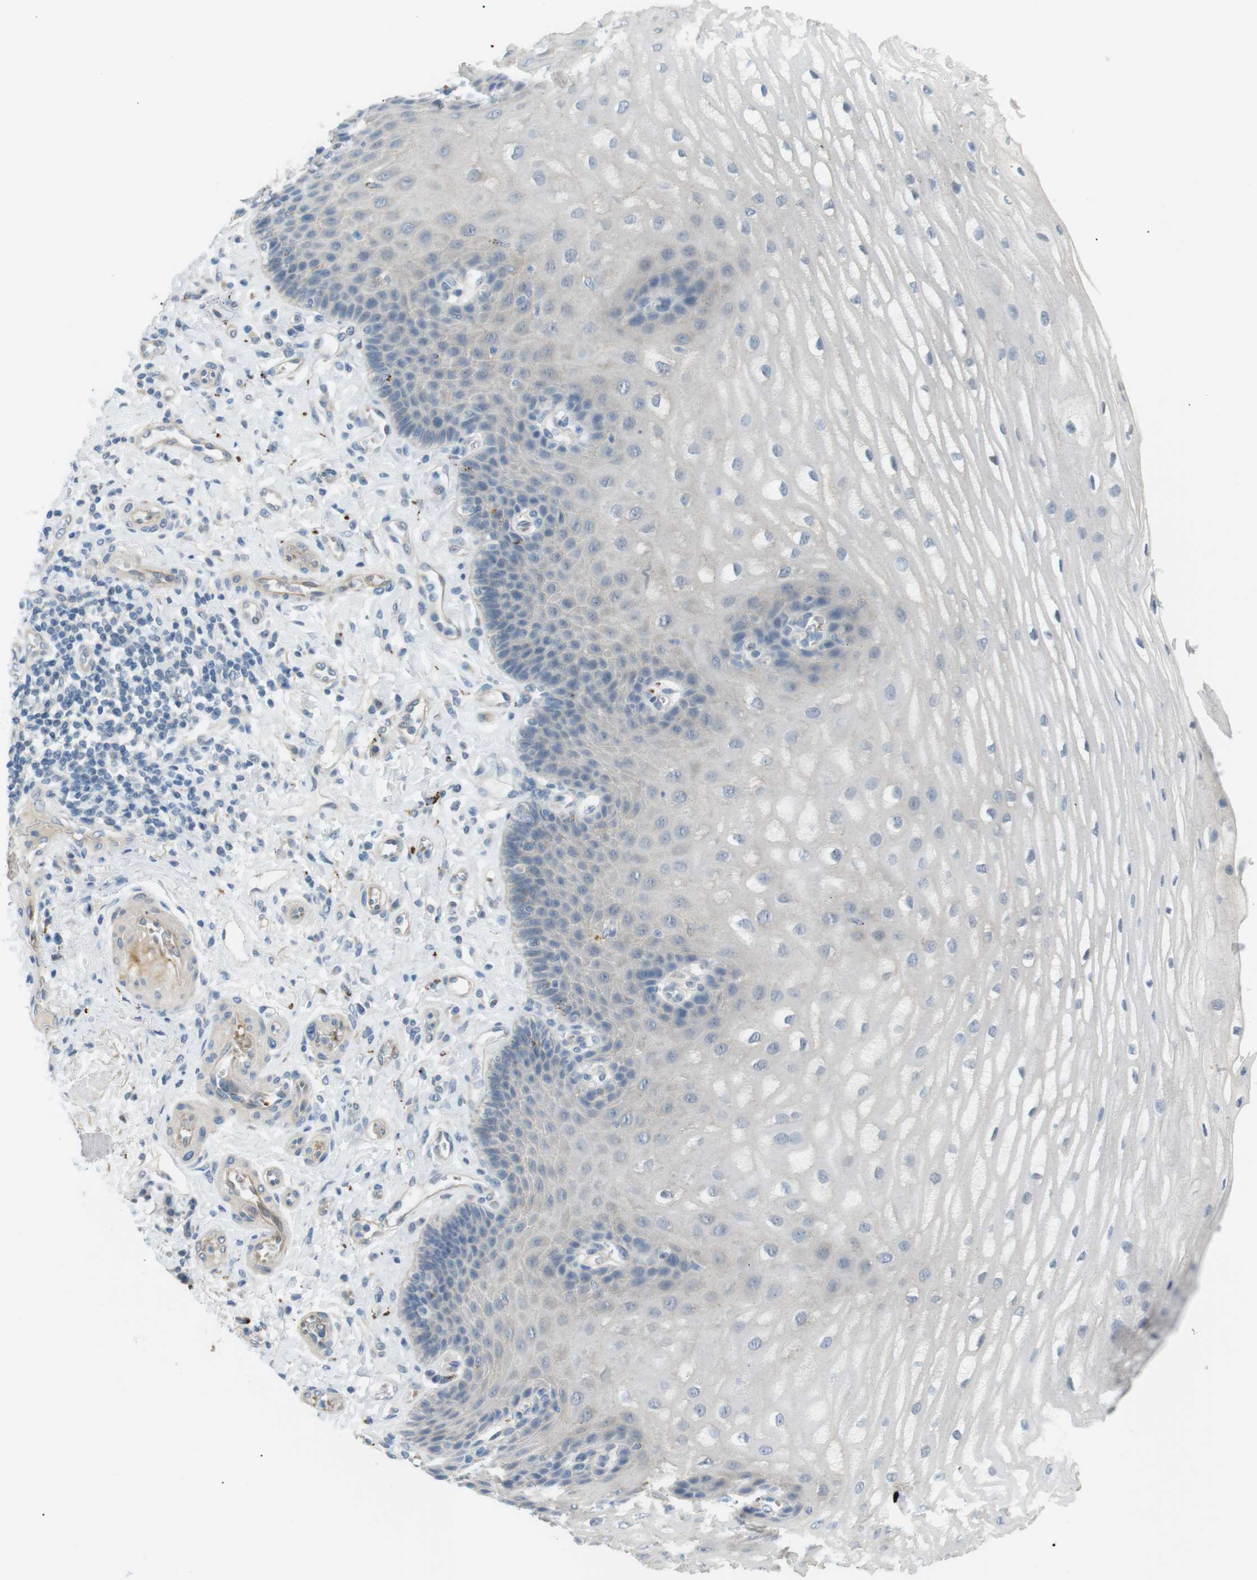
{"staining": {"intensity": "negative", "quantity": "none", "location": "none"}, "tissue": "esophagus", "cell_type": "Squamous epithelial cells", "image_type": "normal", "snomed": [{"axis": "morphology", "description": "Normal tissue, NOS"}, {"axis": "topography", "description": "Esophagus"}], "caption": "DAB (3,3'-diaminobenzidine) immunohistochemical staining of unremarkable human esophagus shows no significant positivity in squamous epithelial cells.", "gene": "B4GALNT2", "patient": {"sex": "male", "age": 54}}